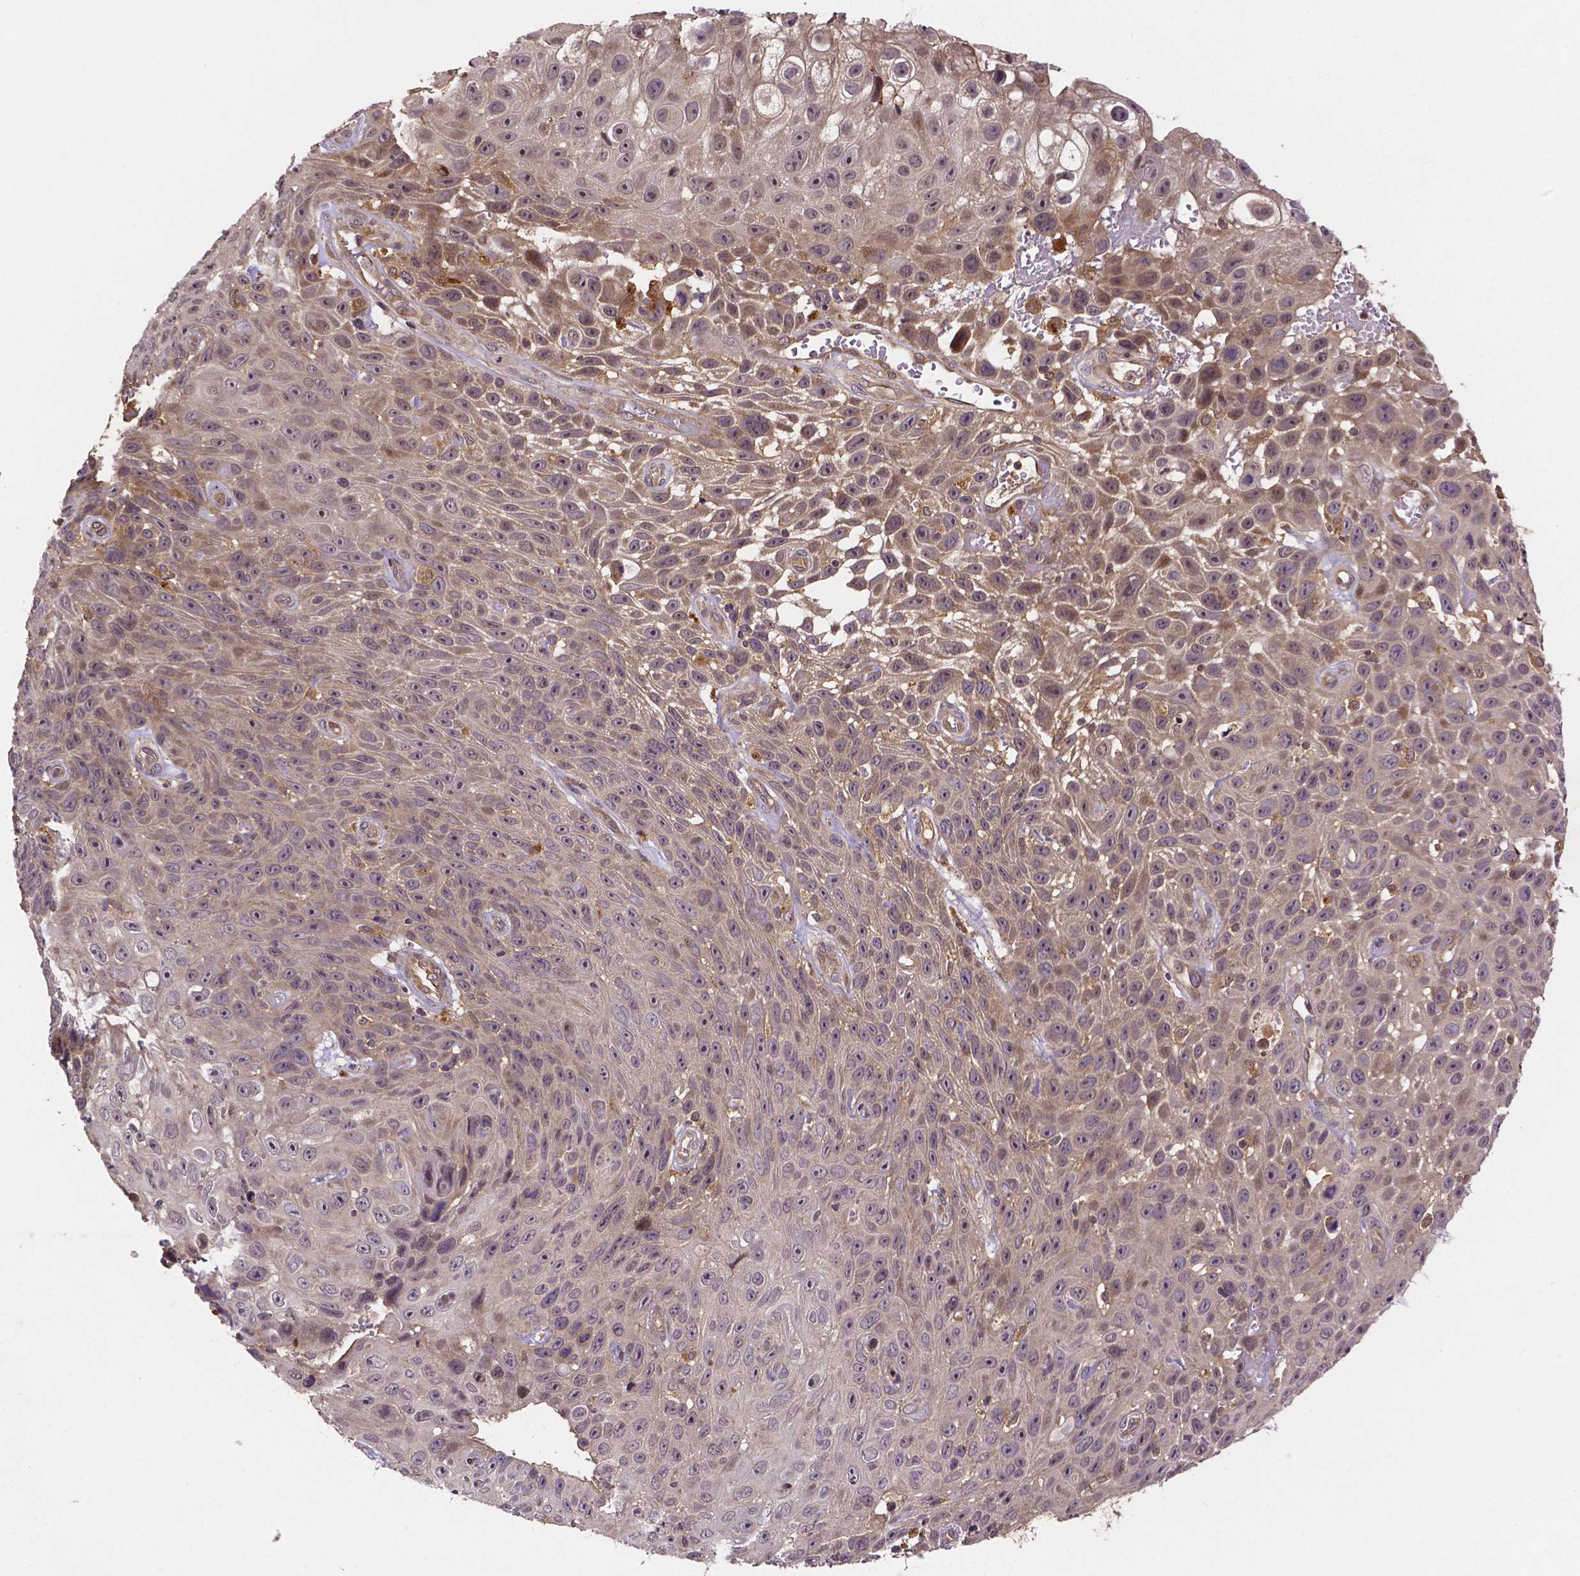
{"staining": {"intensity": "weak", "quantity": "<25%", "location": "cytoplasmic/membranous,nuclear"}, "tissue": "skin cancer", "cell_type": "Tumor cells", "image_type": "cancer", "snomed": [{"axis": "morphology", "description": "Squamous cell carcinoma, NOS"}, {"axis": "topography", "description": "Skin"}], "caption": "A micrograph of human squamous cell carcinoma (skin) is negative for staining in tumor cells. (Stains: DAB (3,3'-diaminobenzidine) immunohistochemistry with hematoxylin counter stain, Microscopy: brightfield microscopy at high magnification).", "gene": "RNF123", "patient": {"sex": "male", "age": 82}}